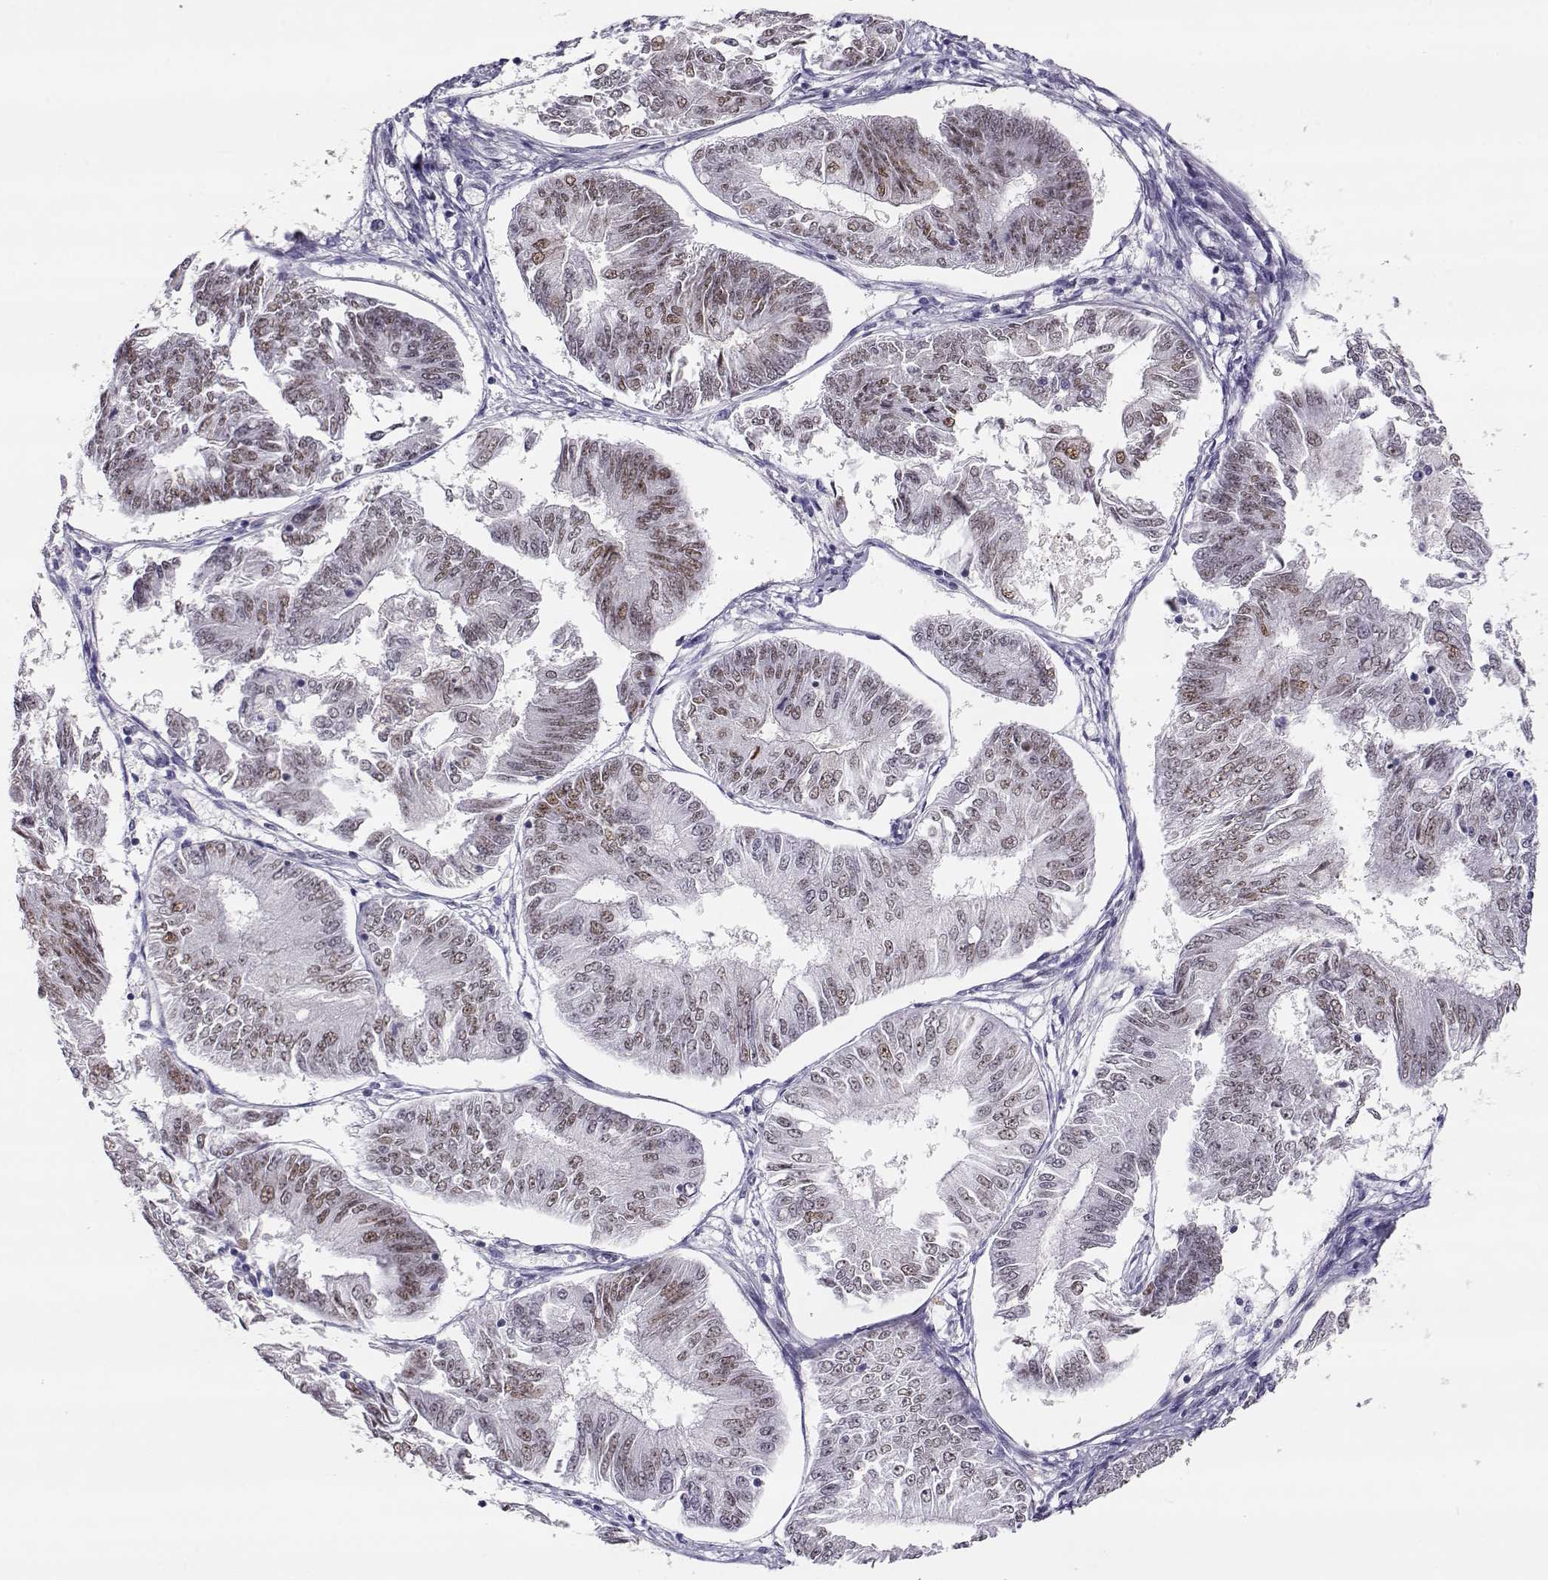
{"staining": {"intensity": "weak", "quantity": "25%-75%", "location": "nuclear"}, "tissue": "endometrial cancer", "cell_type": "Tumor cells", "image_type": "cancer", "snomed": [{"axis": "morphology", "description": "Adenocarcinoma, NOS"}, {"axis": "topography", "description": "Endometrium"}], "caption": "Immunohistochemistry photomicrograph of human endometrial cancer stained for a protein (brown), which reveals low levels of weak nuclear positivity in about 25%-75% of tumor cells.", "gene": "POLI", "patient": {"sex": "female", "age": 58}}